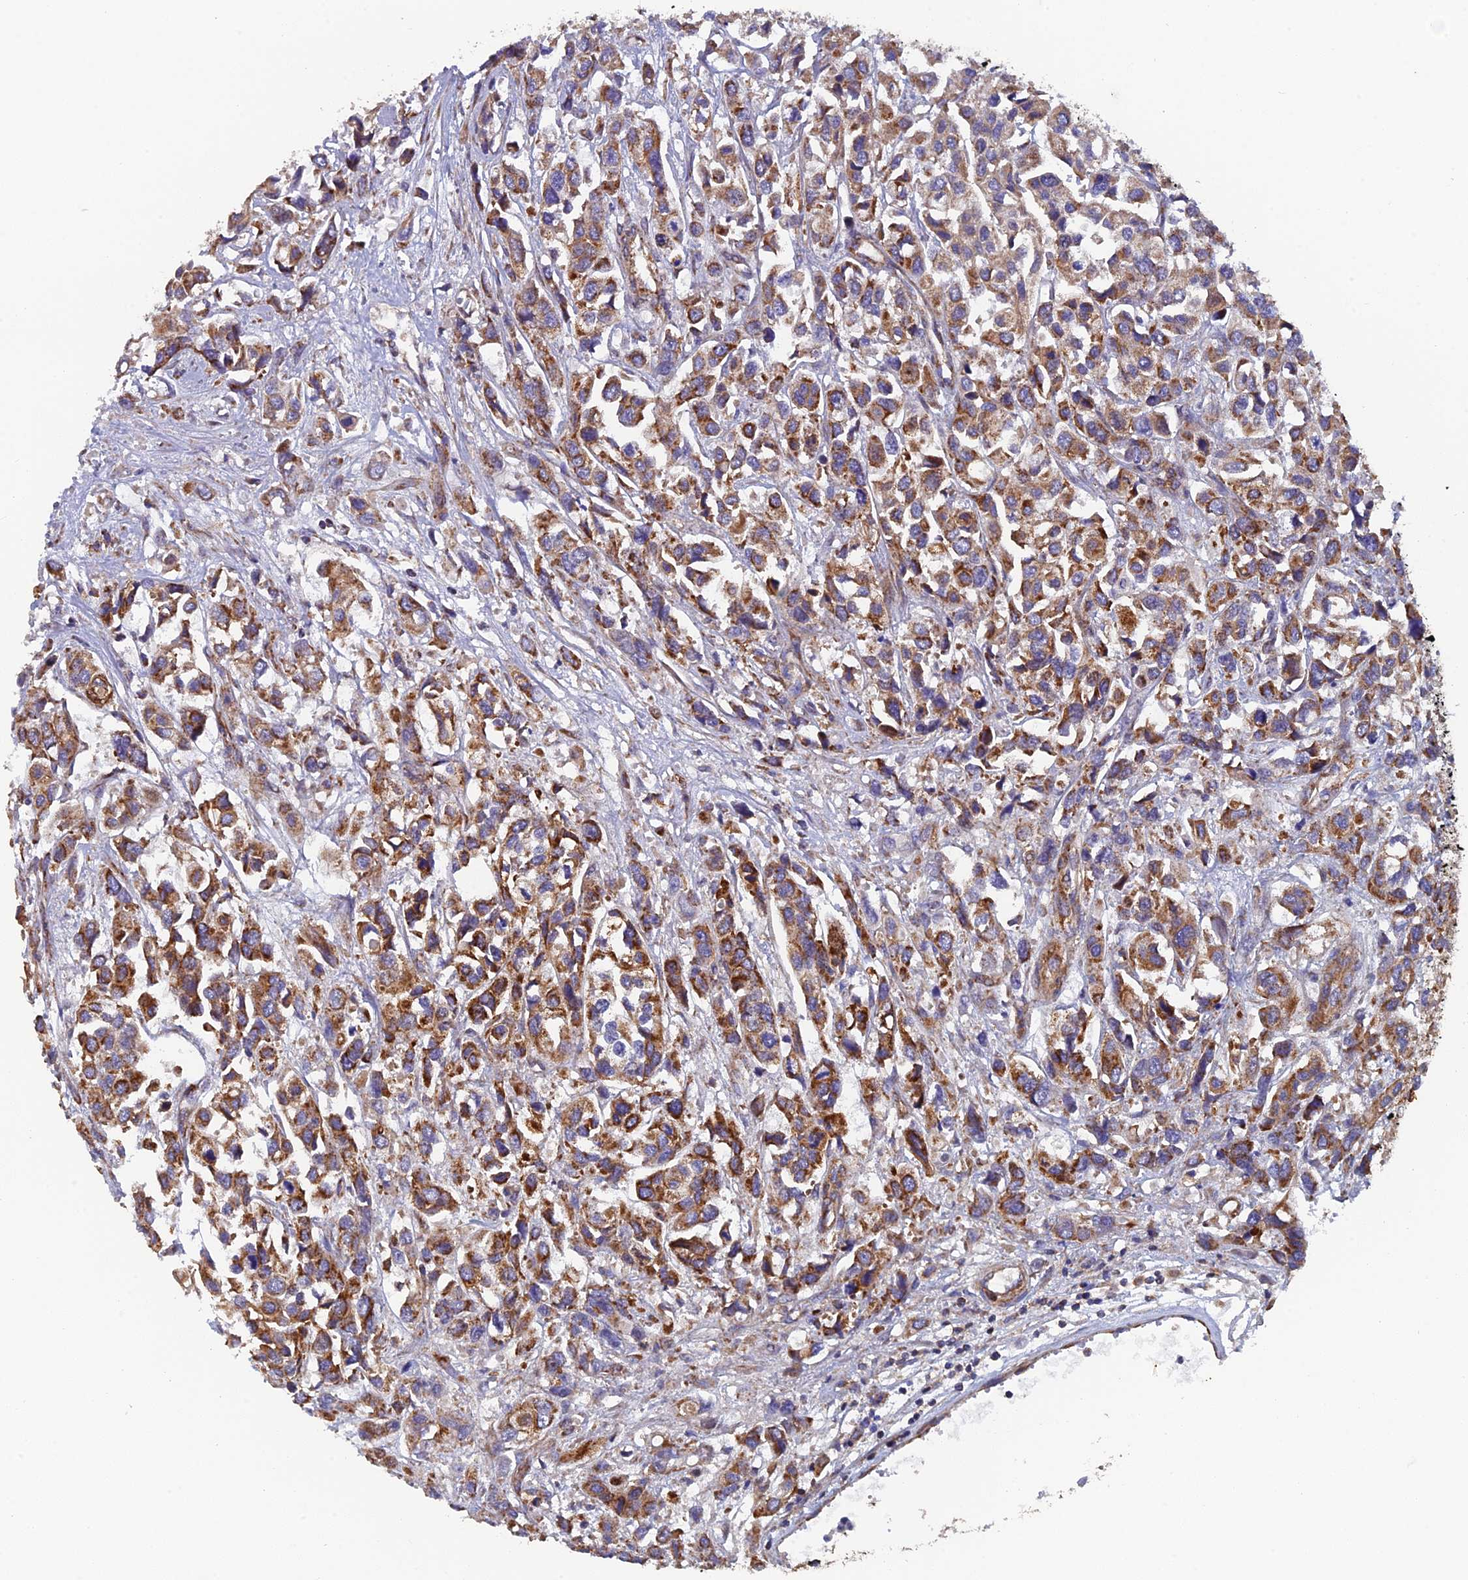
{"staining": {"intensity": "moderate", "quantity": ">75%", "location": "cytoplasmic/membranous"}, "tissue": "urothelial cancer", "cell_type": "Tumor cells", "image_type": "cancer", "snomed": [{"axis": "morphology", "description": "Urothelial carcinoma, High grade"}, {"axis": "topography", "description": "Urinary bladder"}], "caption": "Urothelial cancer stained with DAB (3,3'-diaminobenzidine) immunohistochemistry reveals medium levels of moderate cytoplasmic/membranous positivity in approximately >75% of tumor cells.", "gene": "MRPS9", "patient": {"sex": "male", "age": 67}}